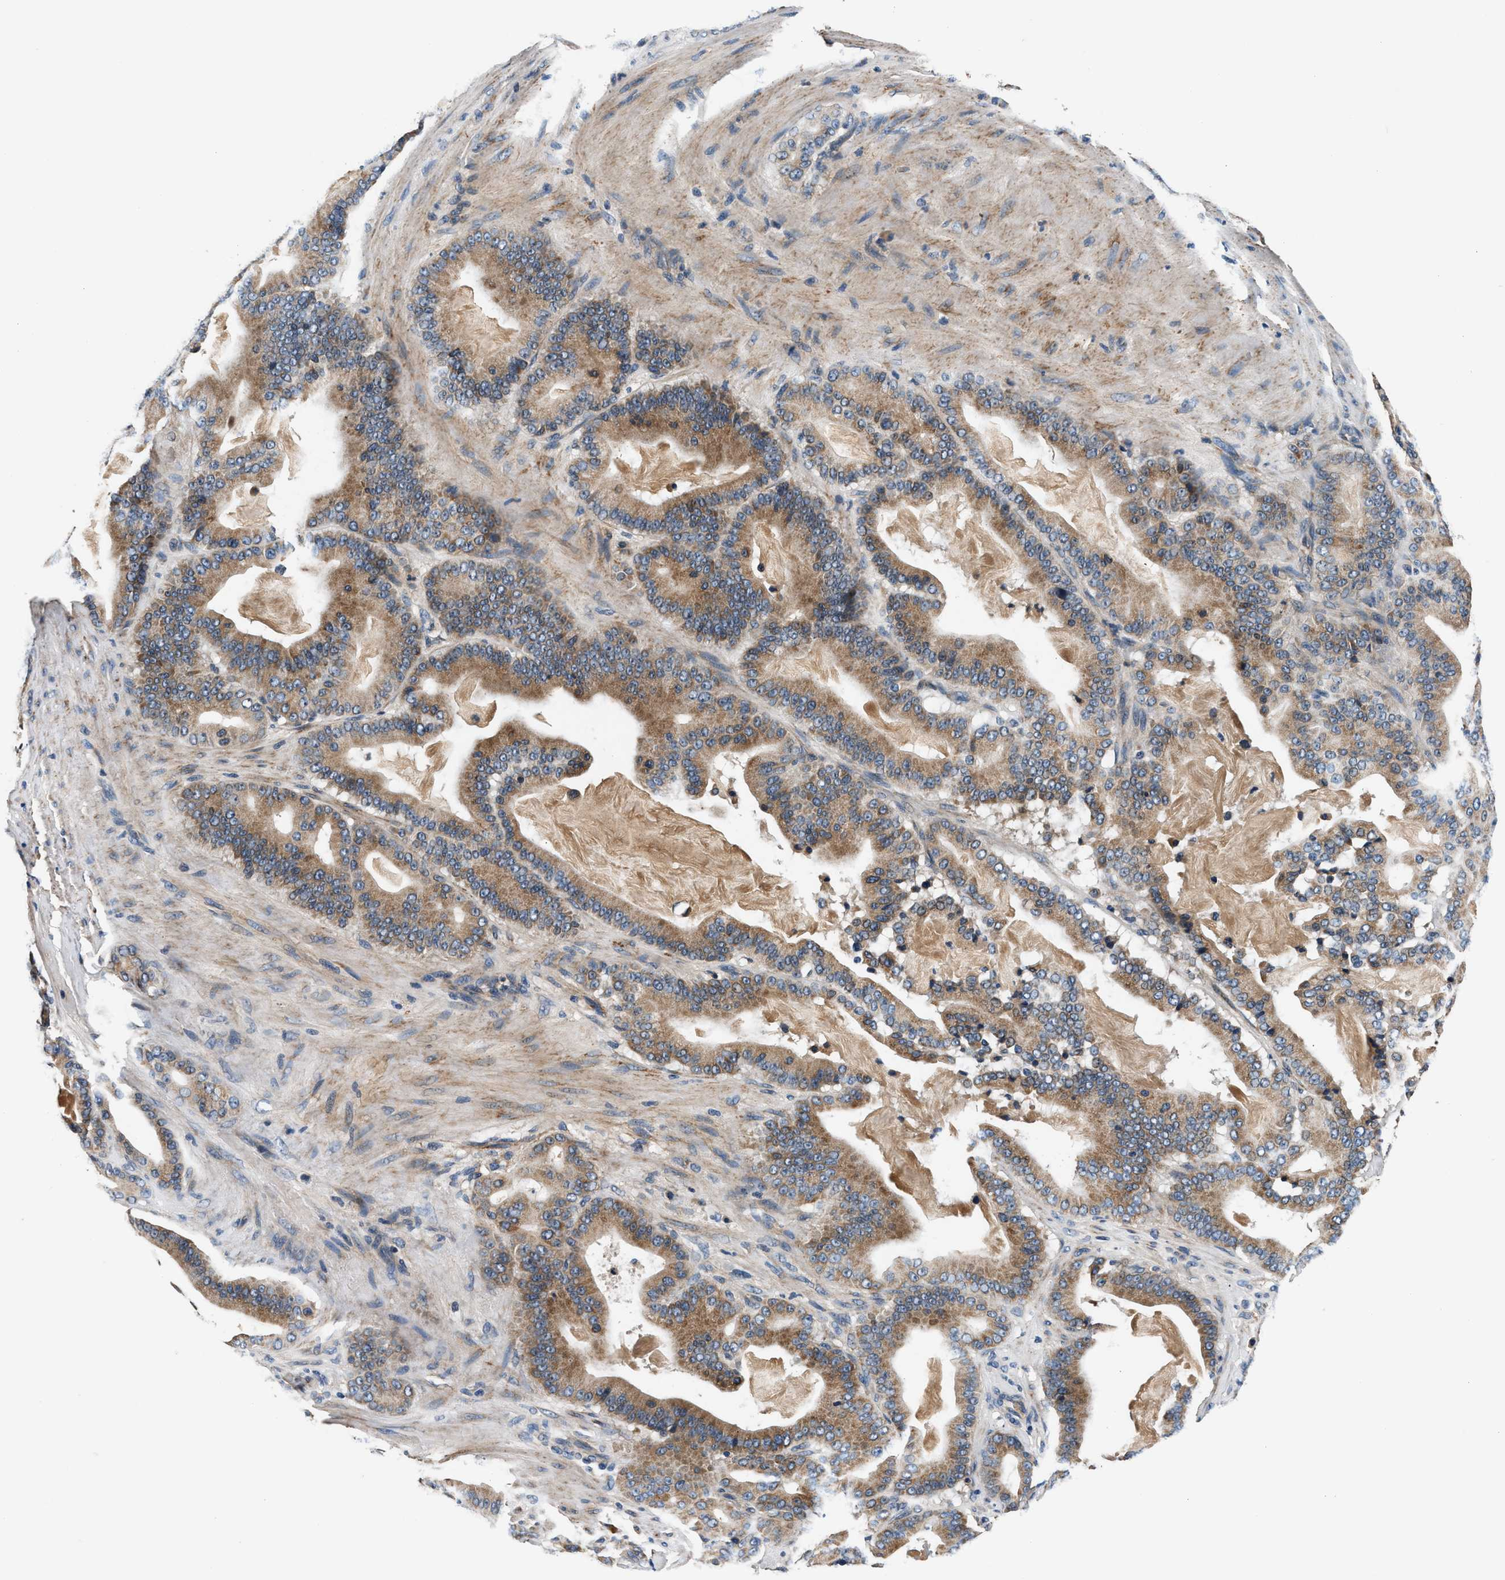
{"staining": {"intensity": "moderate", "quantity": ">75%", "location": "cytoplasmic/membranous"}, "tissue": "pancreatic cancer", "cell_type": "Tumor cells", "image_type": "cancer", "snomed": [{"axis": "morphology", "description": "Adenocarcinoma, NOS"}, {"axis": "topography", "description": "Pancreas"}], "caption": "This is a histology image of immunohistochemistry staining of adenocarcinoma (pancreatic), which shows moderate expression in the cytoplasmic/membranous of tumor cells.", "gene": "IMMT", "patient": {"sex": "male", "age": 63}}